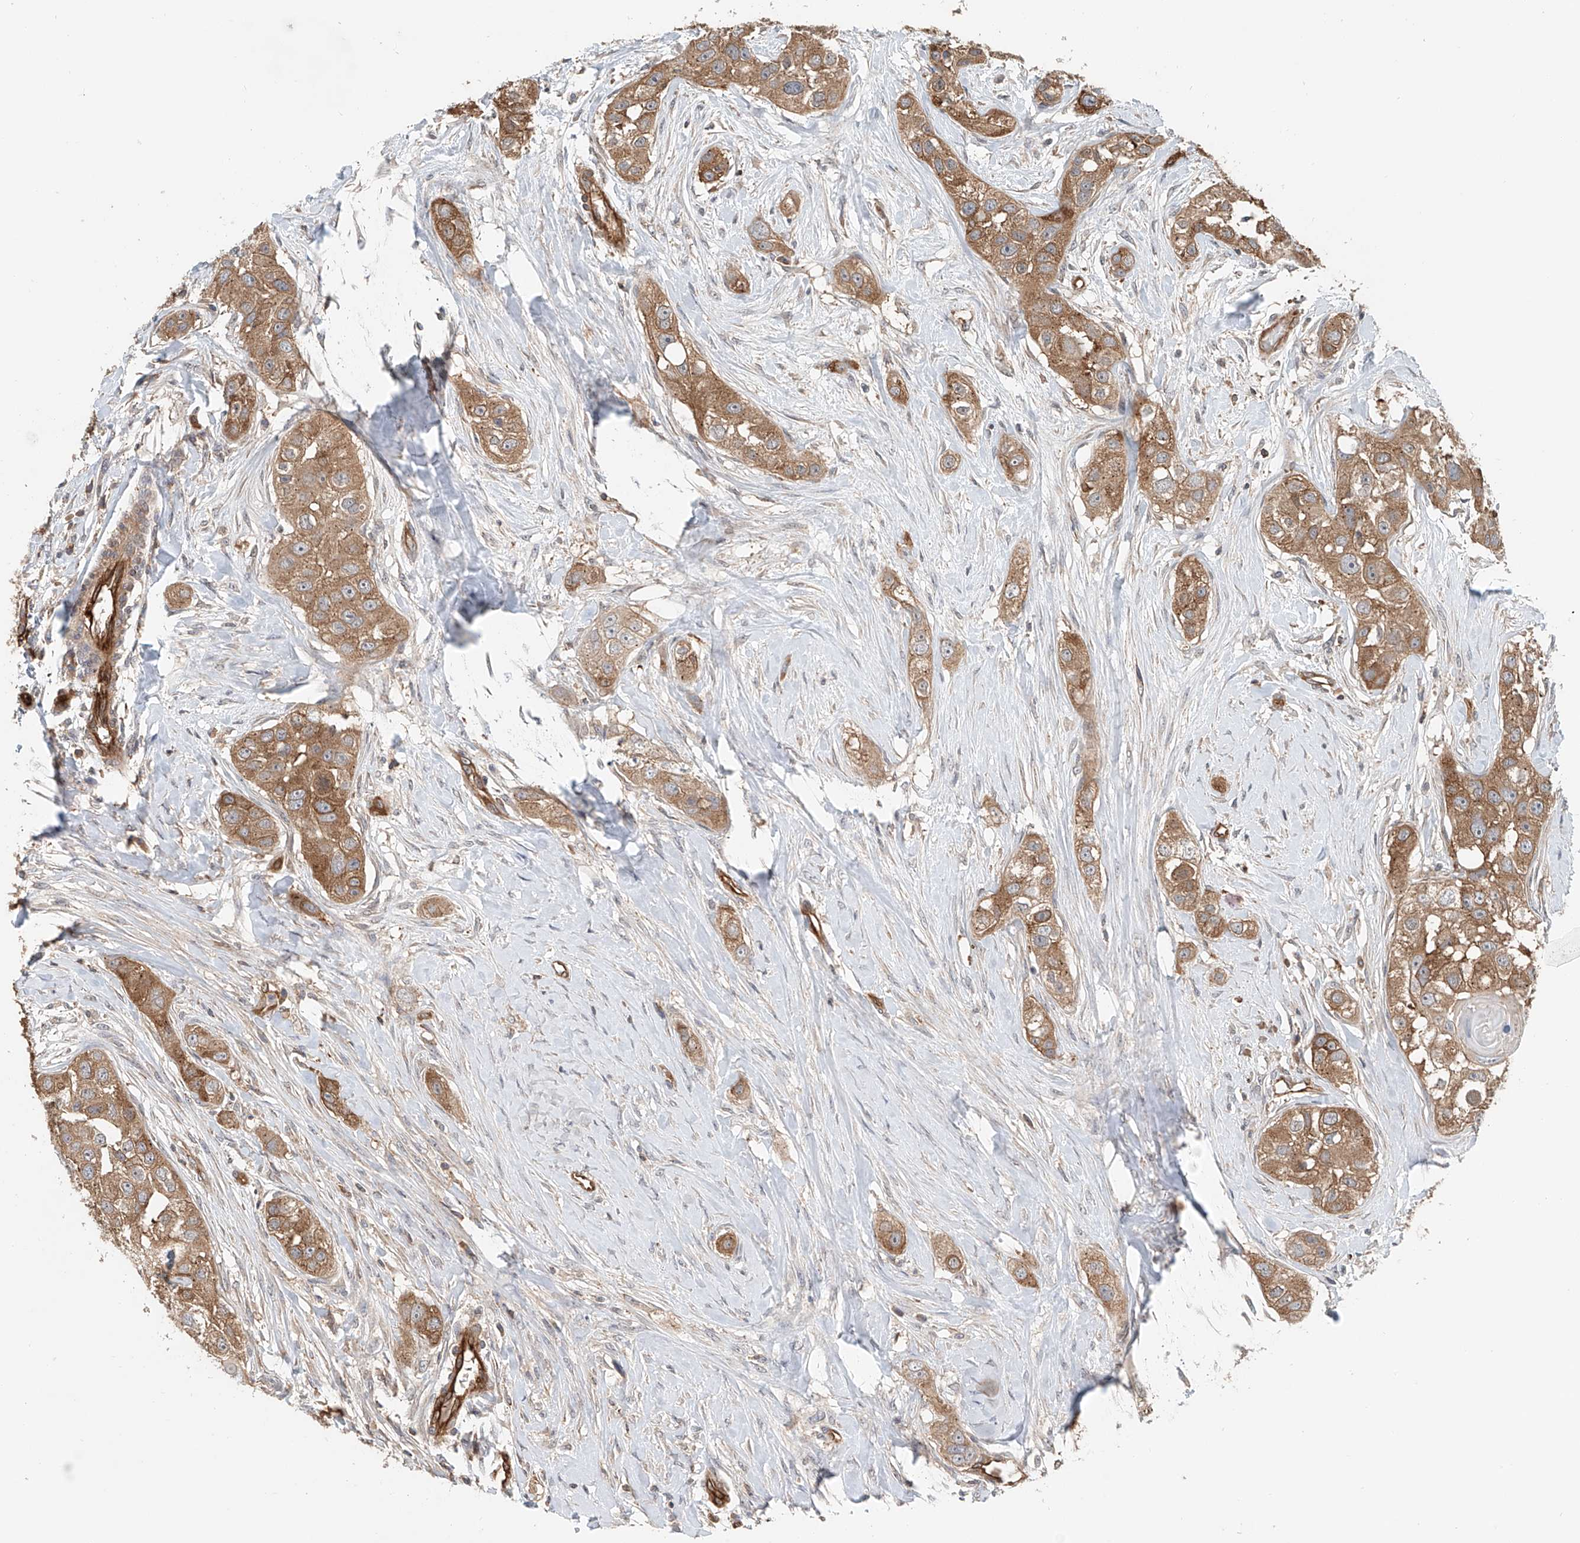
{"staining": {"intensity": "moderate", "quantity": ">75%", "location": "cytoplasmic/membranous"}, "tissue": "head and neck cancer", "cell_type": "Tumor cells", "image_type": "cancer", "snomed": [{"axis": "morphology", "description": "Normal tissue, NOS"}, {"axis": "morphology", "description": "Squamous cell carcinoma, NOS"}, {"axis": "topography", "description": "Skeletal muscle"}, {"axis": "topography", "description": "Head-Neck"}], "caption": "A brown stain shows moderate cytoplasmic/membranous staining of a protein in human head and neck cancer tumor cells.", "gene": "FRYL", "patient": {"sex": "male", "age": 51}}